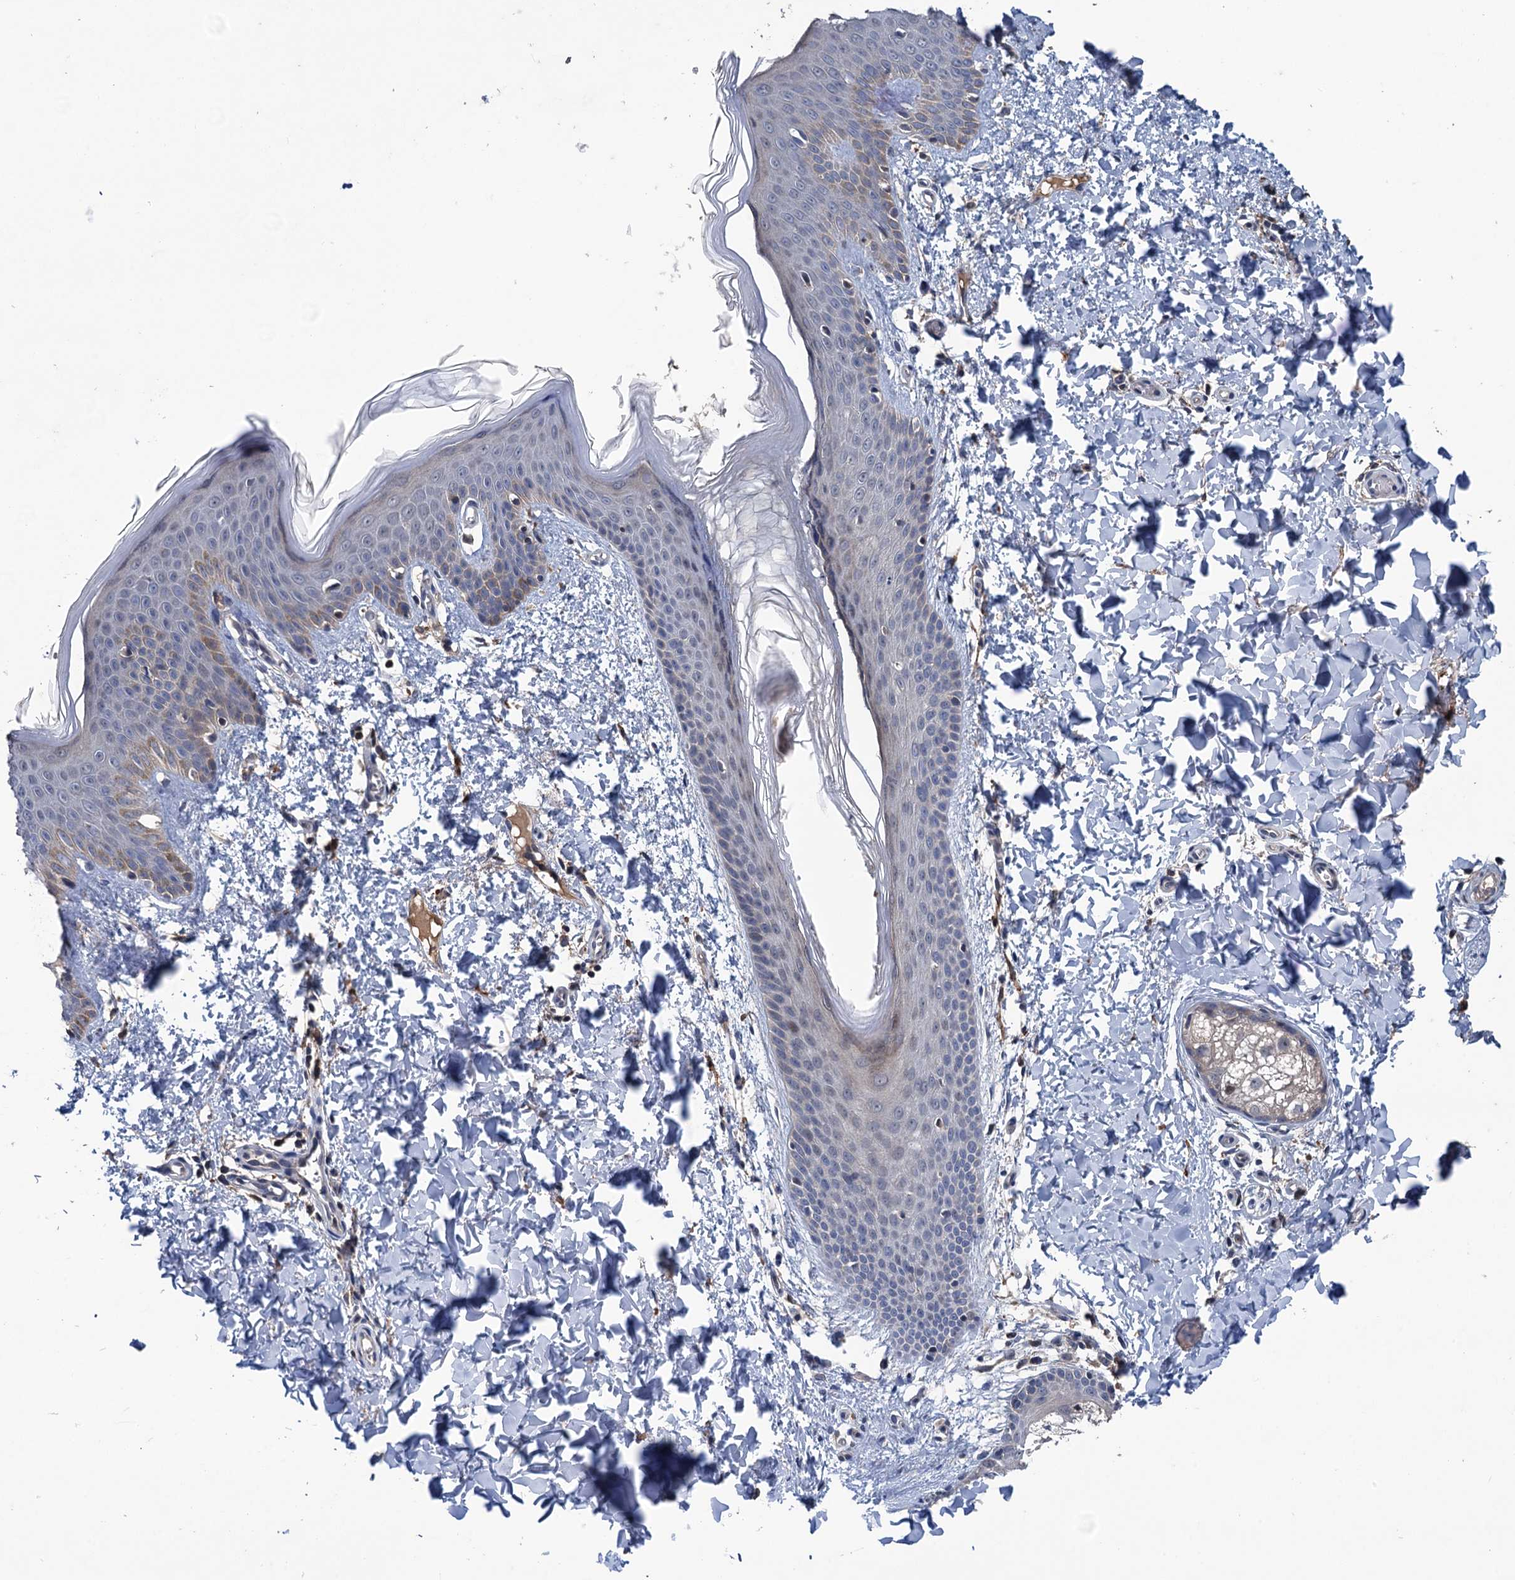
{"staining": {"intensity": "moderate", "quantity": ">75%", "location": "cytoplasmic/membranous"}, "tissue": "skin", "cell_type": "Fibroblasts", "image_type": "normal", "snomed": [{"axis": "morphology", "description": "Normal tissue, NOS"}, {"axis": "topography", "description": "Skin"}], "caption": "Immunohistochemistry (IHC) micrograph of benign skin: human skin stained using immunohistochemistry shows medium levels of moderate protein expression localized specifically in the cytoplasmic/membranous of fibroblasts, appearing as a cytoplasmic/membranous brown color.", "gene": "ZNF438", "patient": {"sex": "male", "age": 36}}